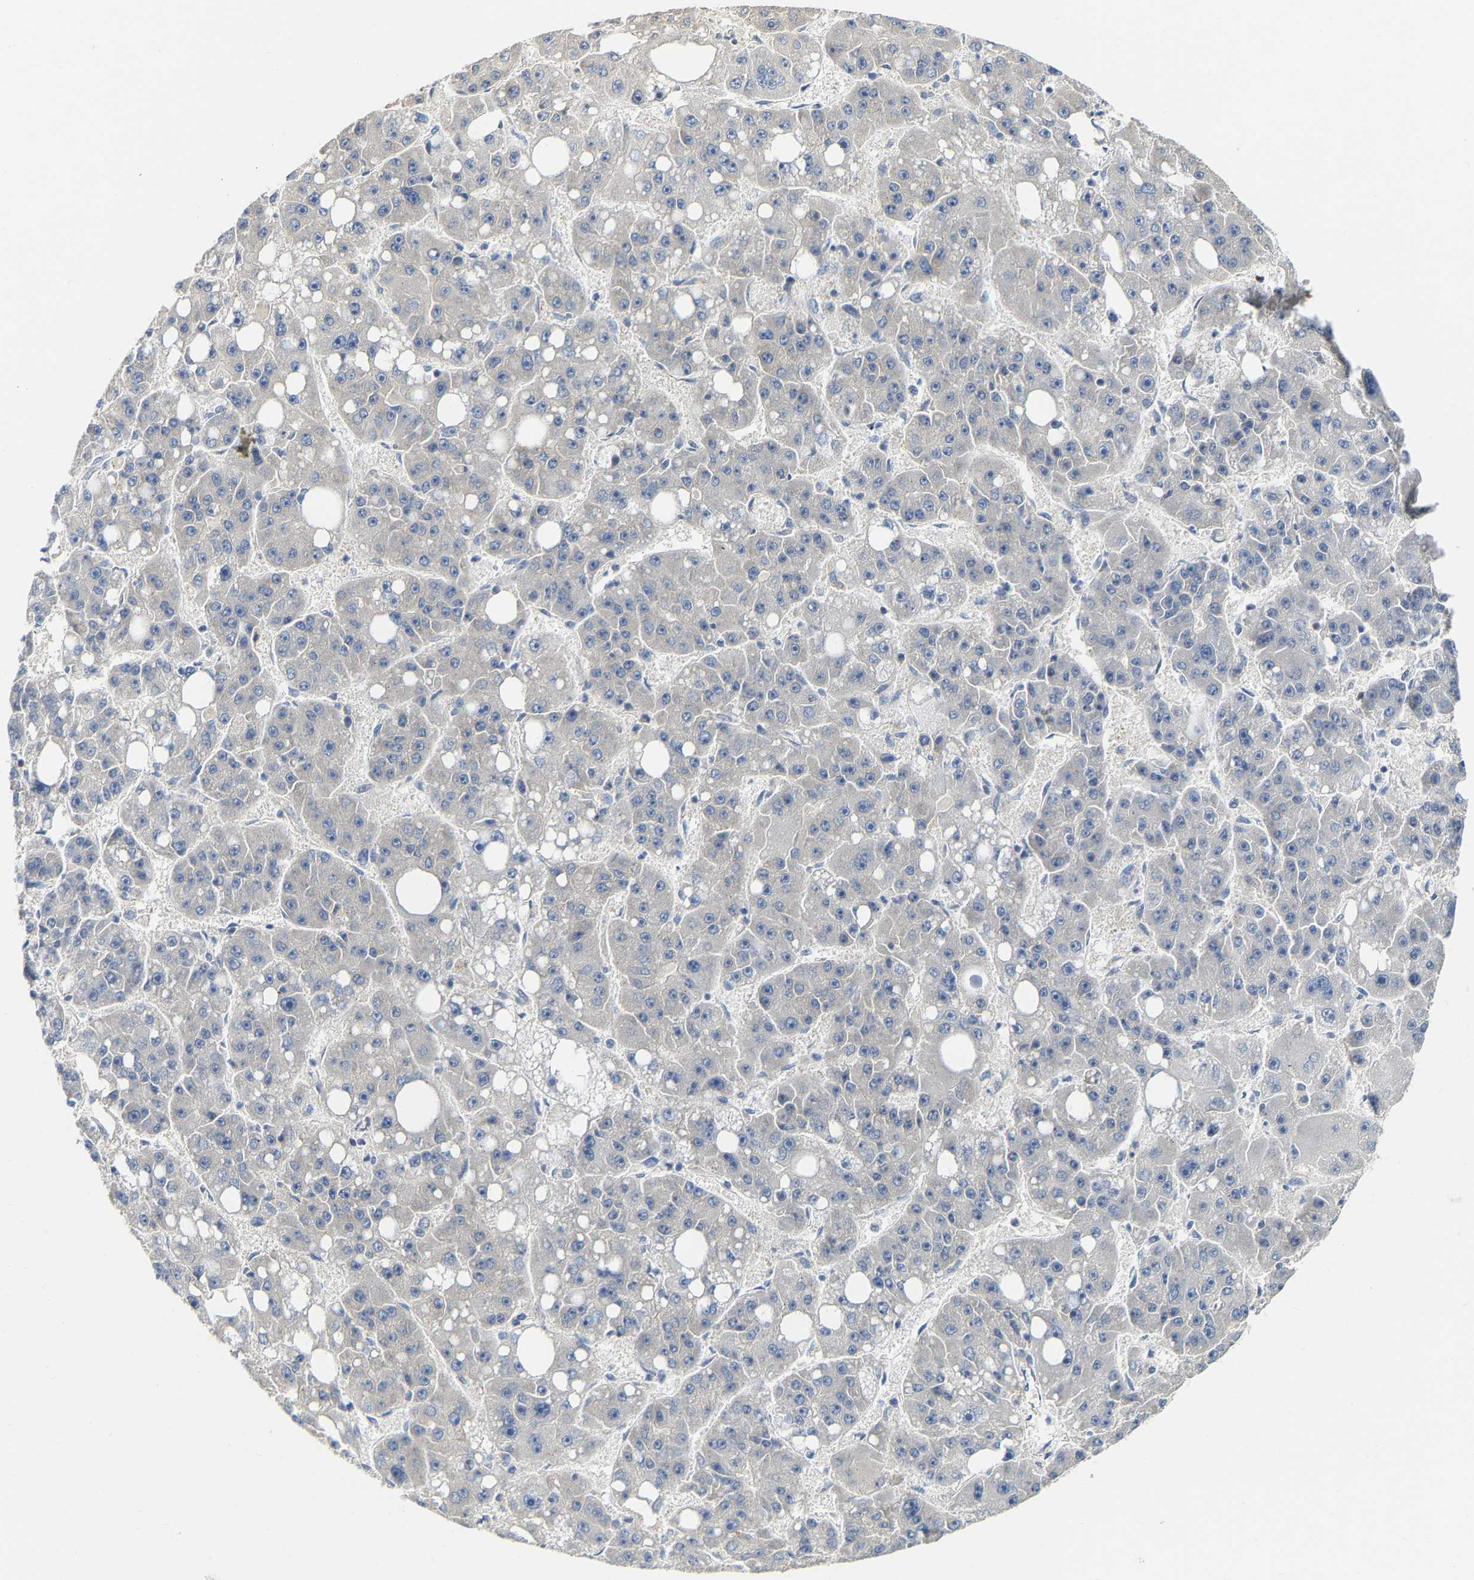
{"staining": {"intensity": "negative", "quantity": "none", "location": "none"}, "tissue": "liver cancer", "cell_type": "Tumor cells", "image_type": "cancer", "snomed": [{"axis": "morphology", "description": "Carcinoma, Hepatocellular, NOS"}, {"axis": "topography", "description": "Liver"}], "caption": "IHC micrograph of liver hepatocellular carcinoma stained for a protein (brown), which displays no staining in tumor cells.", "gene": "PCNT", "patient": {"sex": "female", "age": 61}}